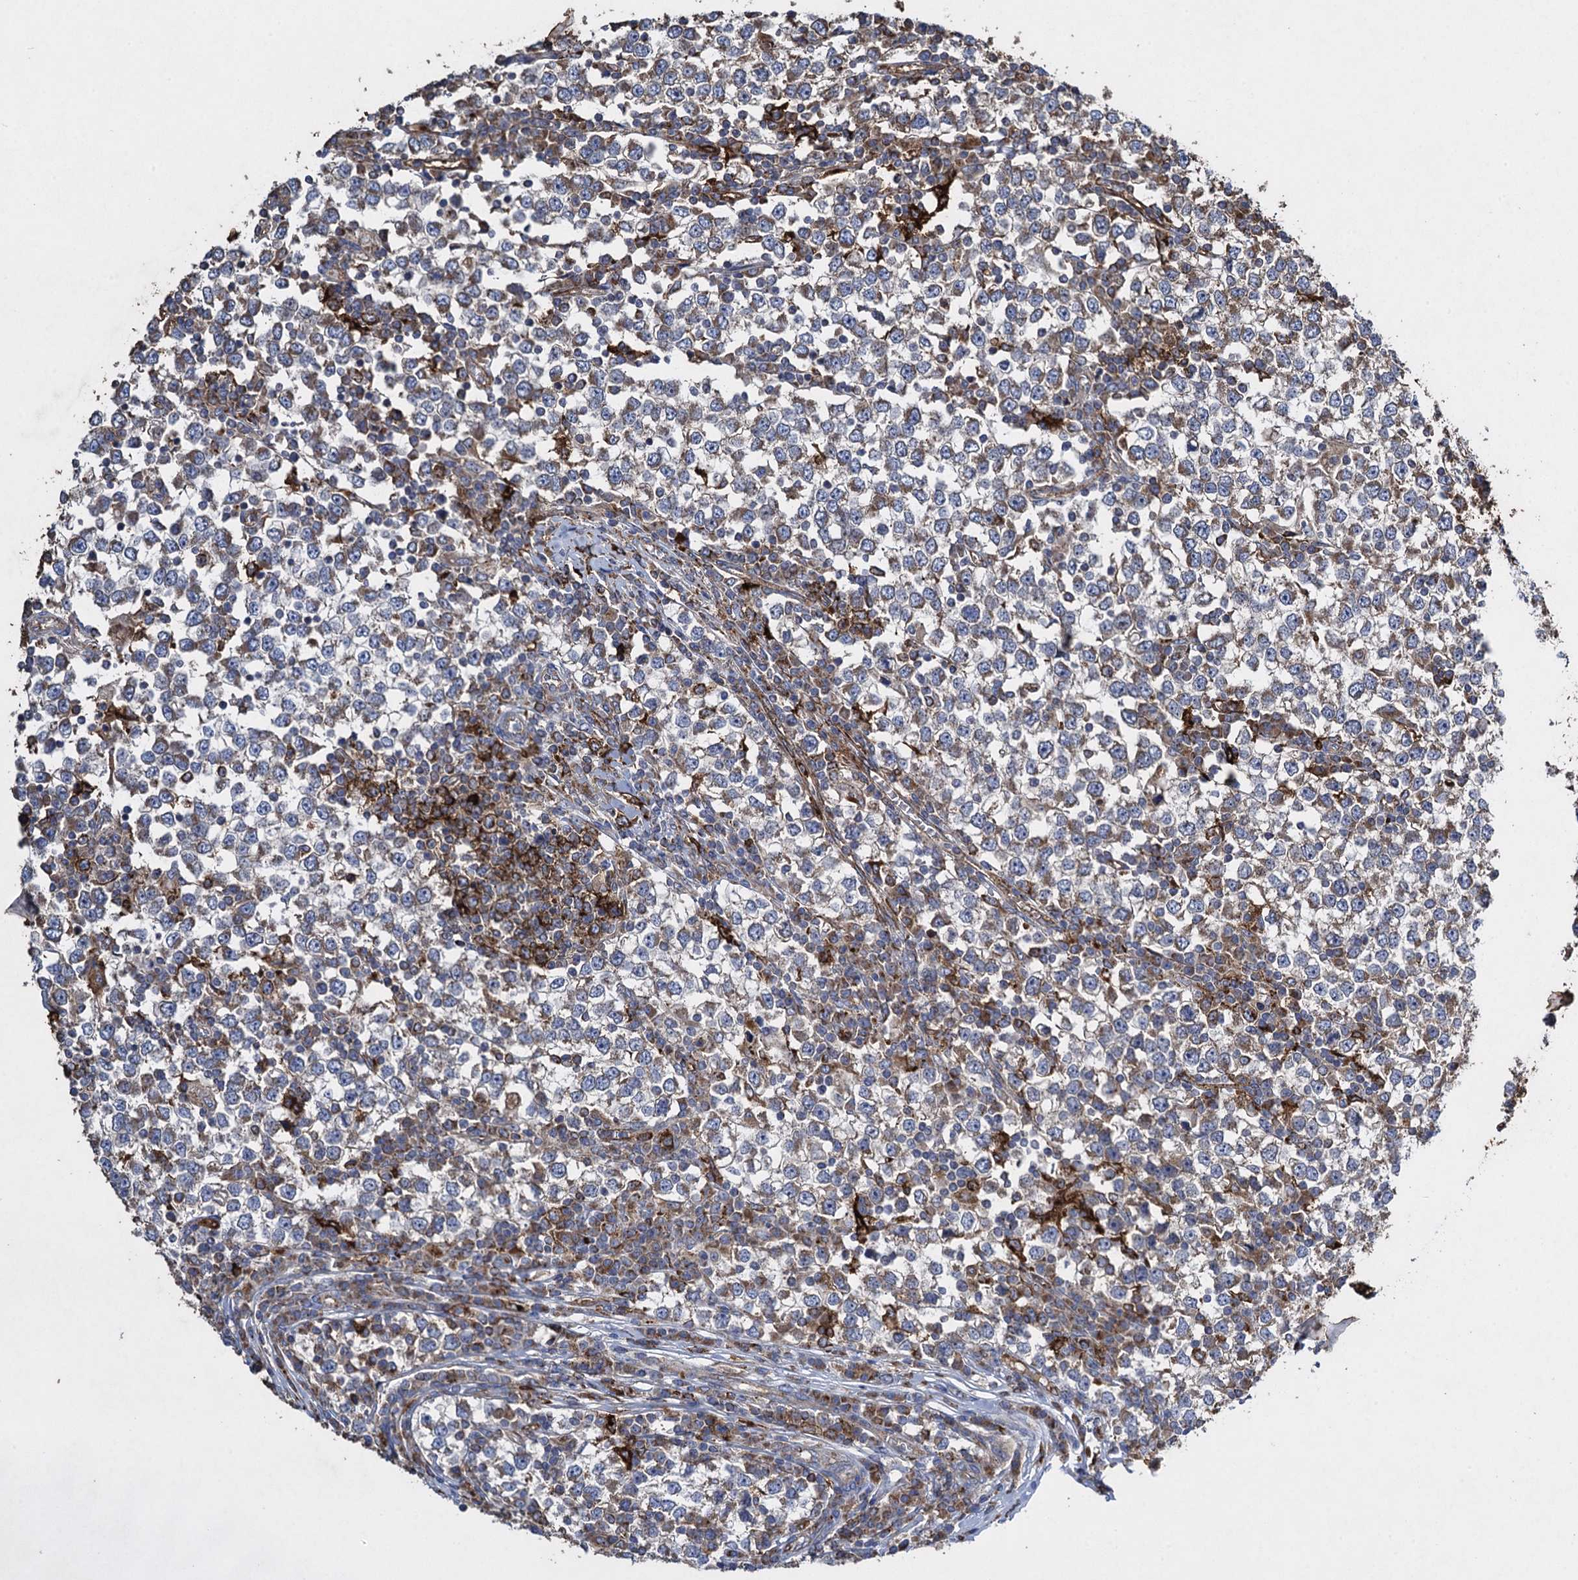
{"staining": {"intensity": "weak", "quantity": "<25%", "location": "cytoplasmic/membranous"}, "tissue": "testis cancer", "cell_type": "Tumor cells", "image_type": "cancer", "snomed": [{"axis": "morphology", "description": "Seminoma, NOS"}, {"axis": "topography", "description": "Testis"}], "caption": "Protein analysis of testis seminoma displays no significant expression in tumor cells. (DAB IHC visualized using brightfield microscopy, high magnification).", "gene": "TXNDC11", "patient": {"sex": "male", "age": 65}}